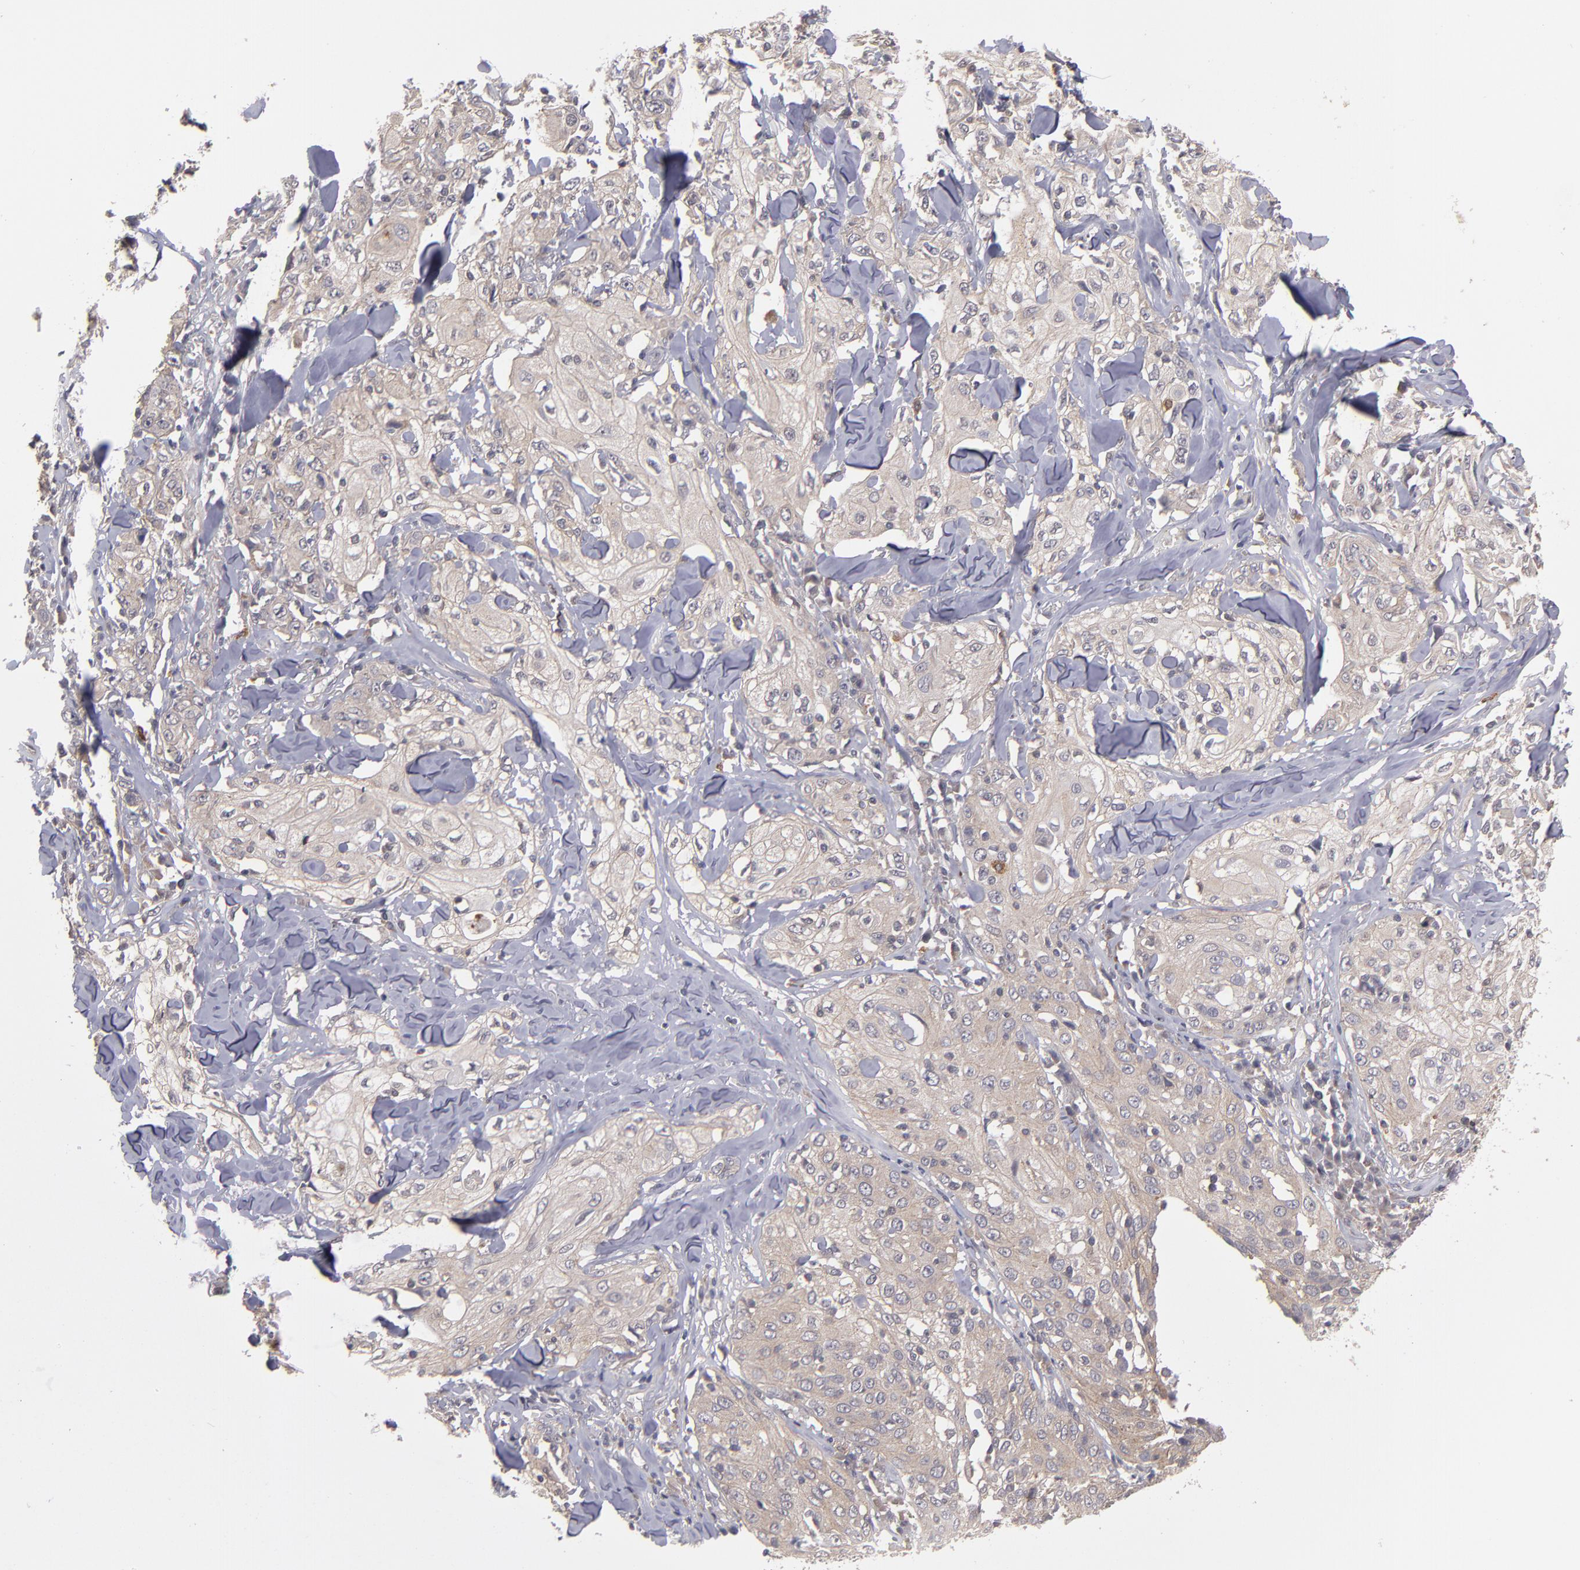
{"staining": {"intensity": "weak", "quantity": ">75%", "location": "cytoplasmic/membranous"}, "tissue": "skin cancer", "cell_type": "Tumor cells", "image_type": "cancer", "snomed": [{"axis": "morphology", "description": "Squamous cell carcinoma, NOS"}, {"axis": "topography", "description": "Skin"}], "caption": "IHC photomicrograph of neoplastic tissue: squamous cell carcinoma (skin) stained using IHC shows low levels of weak protein expression localized specifically in the cytoplasmic/membranous of tumor cells, appearing as a cytoplasmic/membranous brown color.", "gene": "CTSO", "patient": {"sex": "male", "age": 65}}